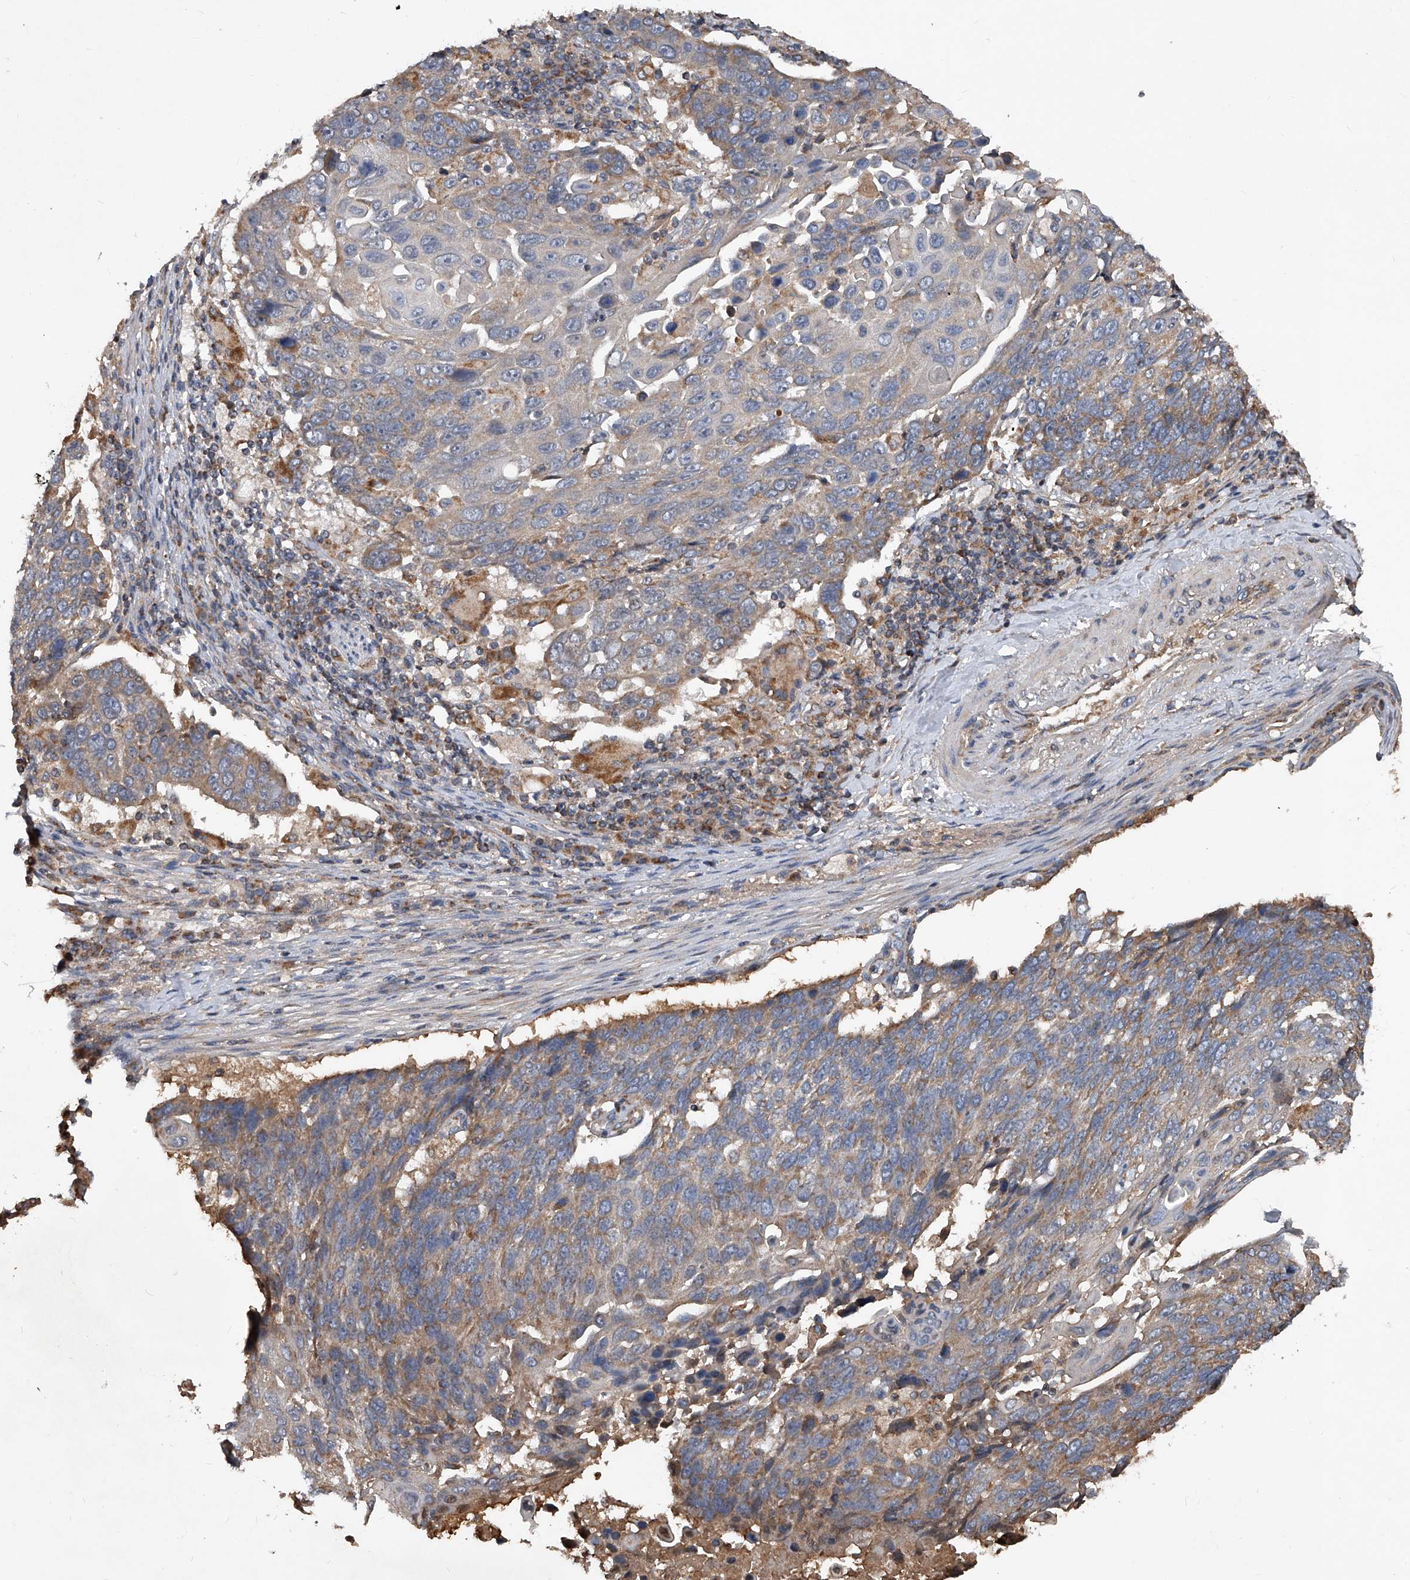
{"staining": {"intensity": "weak", "quantity": ">75%", "location": "cytoplasmic/membranous"}, "tissue": "lung cancer", "cell_type": "Tumor cells", "image_type": "cancer", "snomed": [{"axis": "morphology", "description": "Squamous cell carcinoma, NOS"}, {"axis": "topography", "description": "Lung"}], "caption": "Immunohistochemistry (IHC) (DAB) staining of human lung cancer (squamous cell carcinoma) demonstrates weak cytoplasmic/membranous protein expression in approximately >75% of tumor cells.", "gene": "SDHA", "patient": {"sex": "male", "age": 66}}